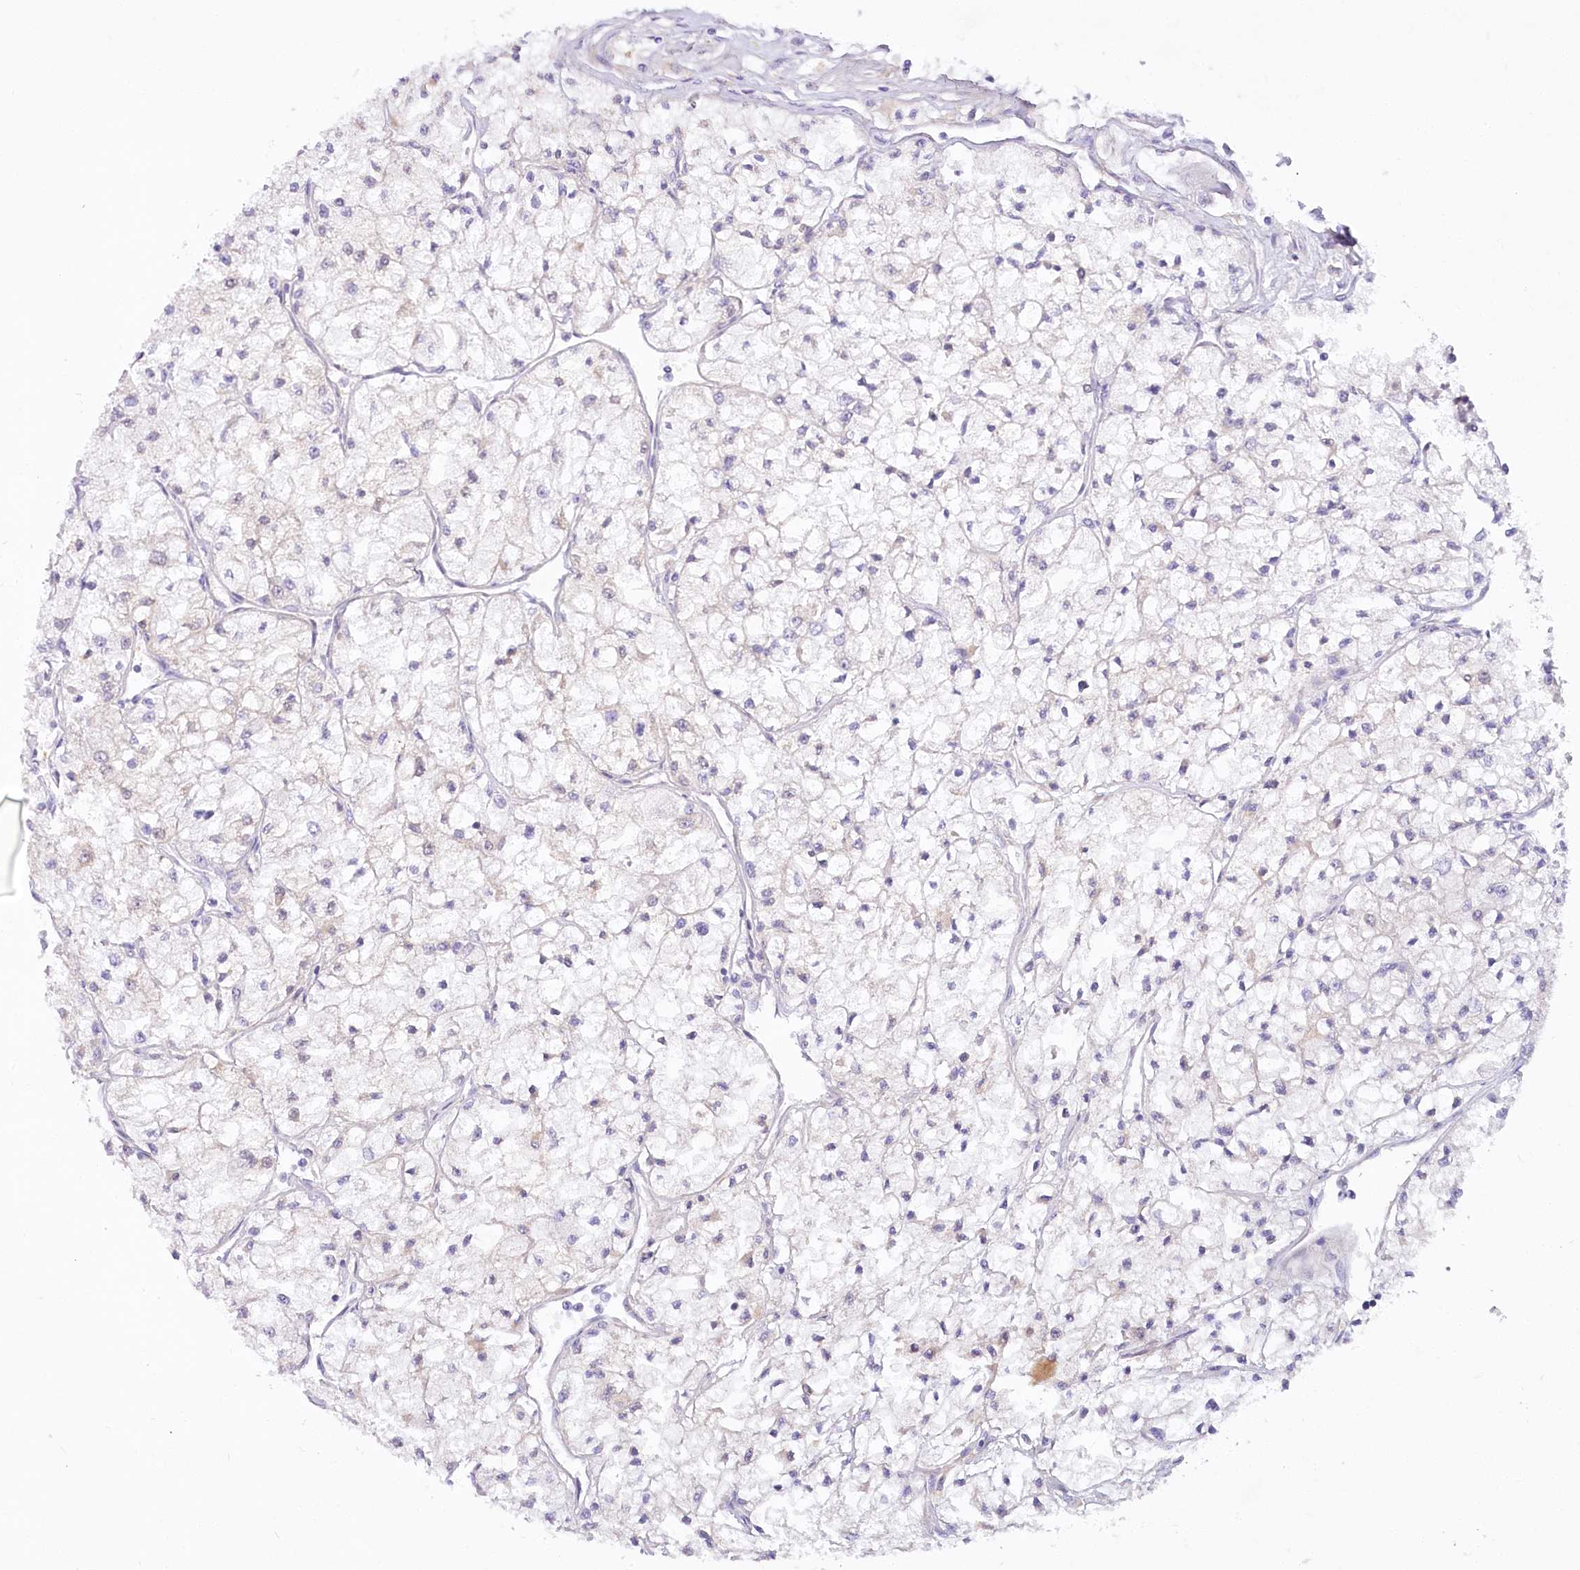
{"staining": {"intensity": "negative", "quantity": "none", "location": "none"}, "tissue": "renal cancer", "cell_type": "Tumor cells", "image_type": "cancer", "snomed": [{"axis": "morphology", "description": "Adenocarcinoma, NOS"}, {"axis": "topography", "description": "Kidney"}], "caption": "IHC image of neoplastic tissue: human adenocarcinoma (renal) stained with DAB shows no significant protein staining in tumor cells. (IHC, brightfield microscopy, high magnification).", "gene": "EFHC2", "patient": {"sex": "male", "age": 80}}